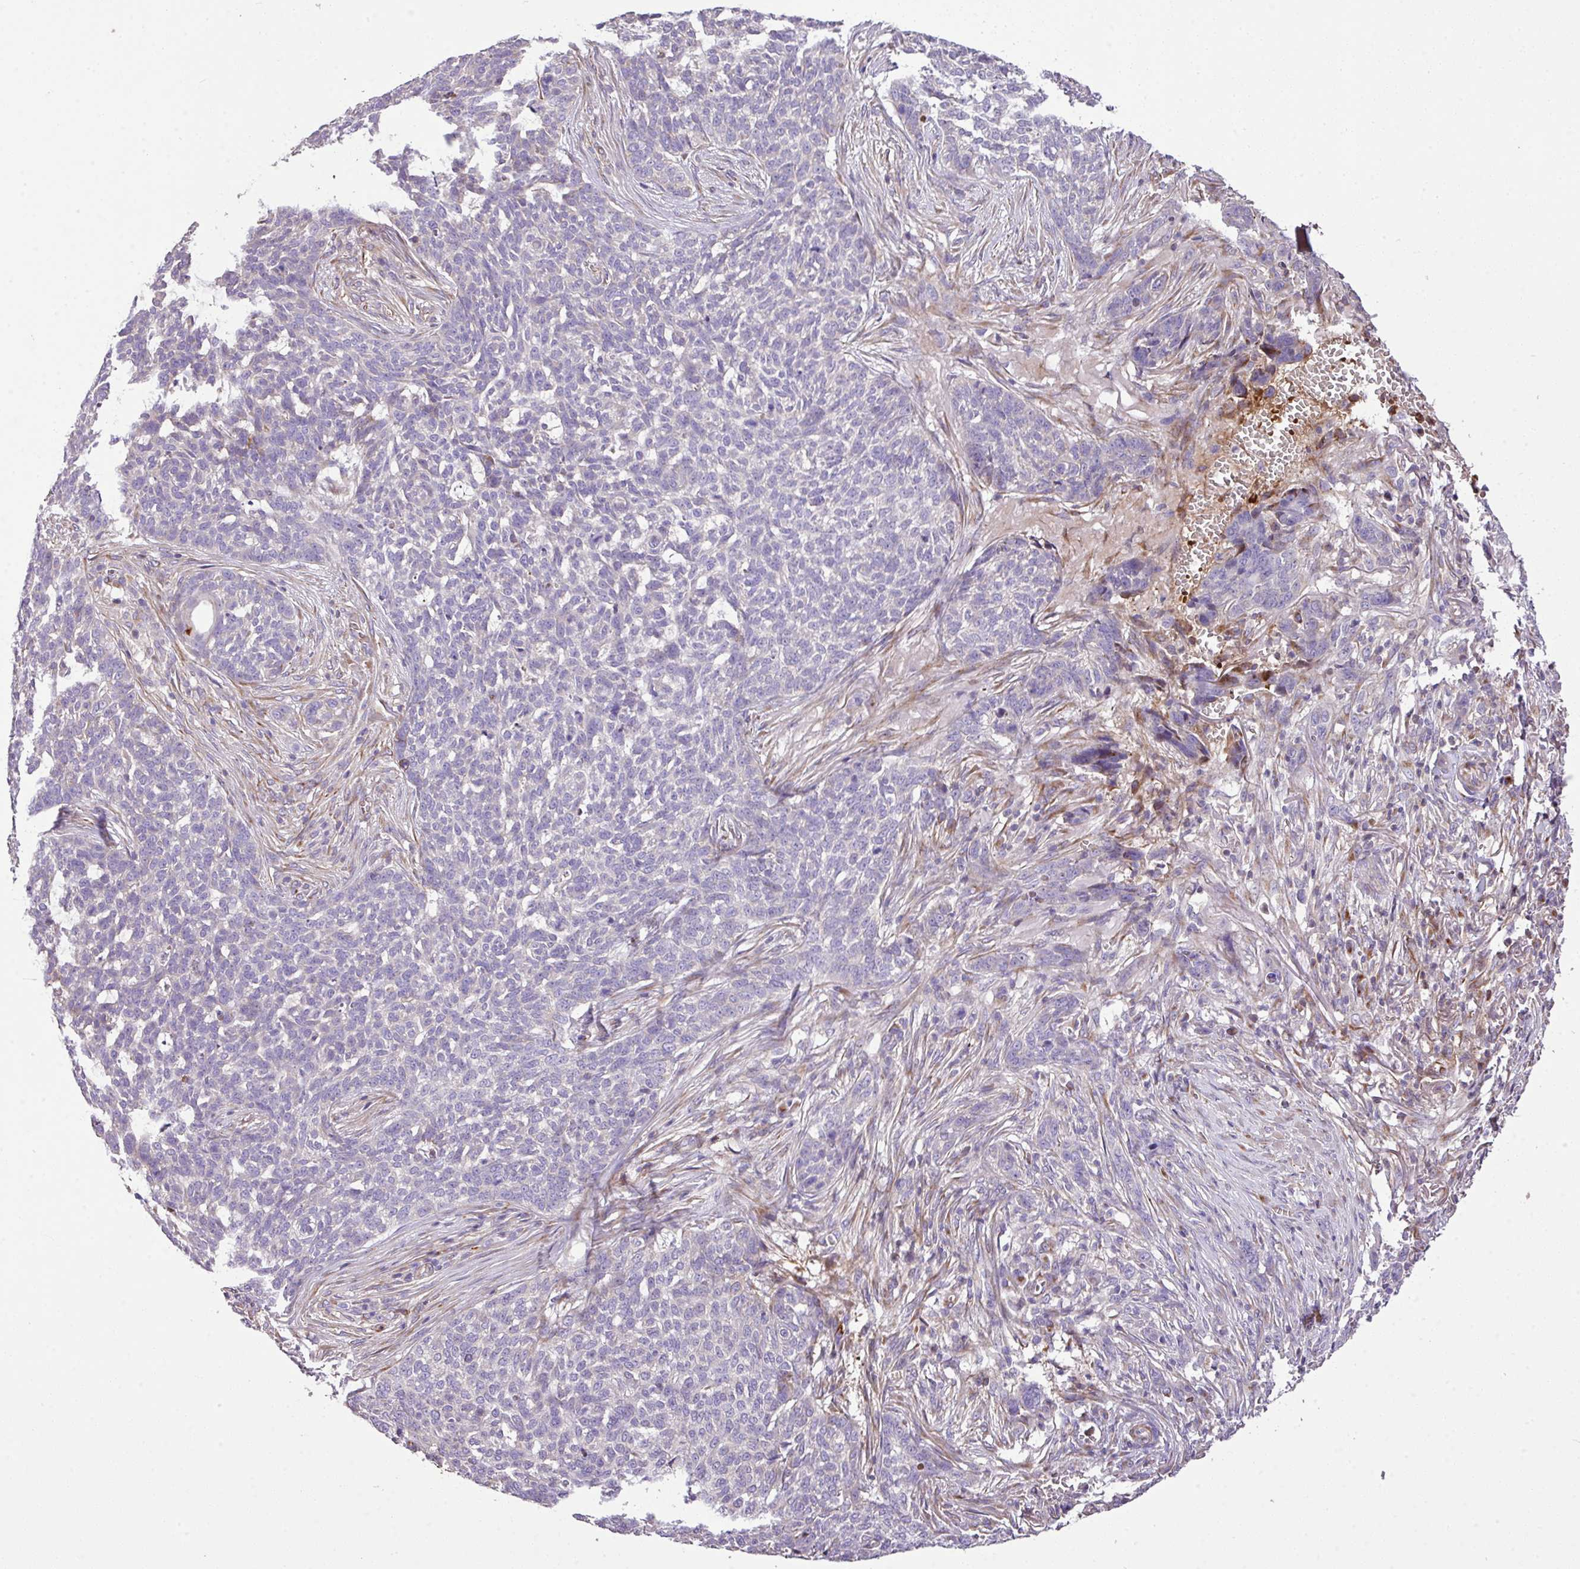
{"staining": {"intensity": "negative", "quantity": "none", "location": "none"}, "tissue": "skin cancer", "cell_type": "Tumor cells", "image_type": "cancer", "snomed": [{"axis": "morphology", "description": "Basal cell carcinoma"}, {"axis": "topography", "description": "Skin"}], "caption": "DAB (3,3'-diaminobenzidine) immunohistochemical staining of human skin basal cell carcinoma shows no significant staining in tumor cells.", "gene": "CTXN2", "patient": {"sex": "male", "age": 85}}